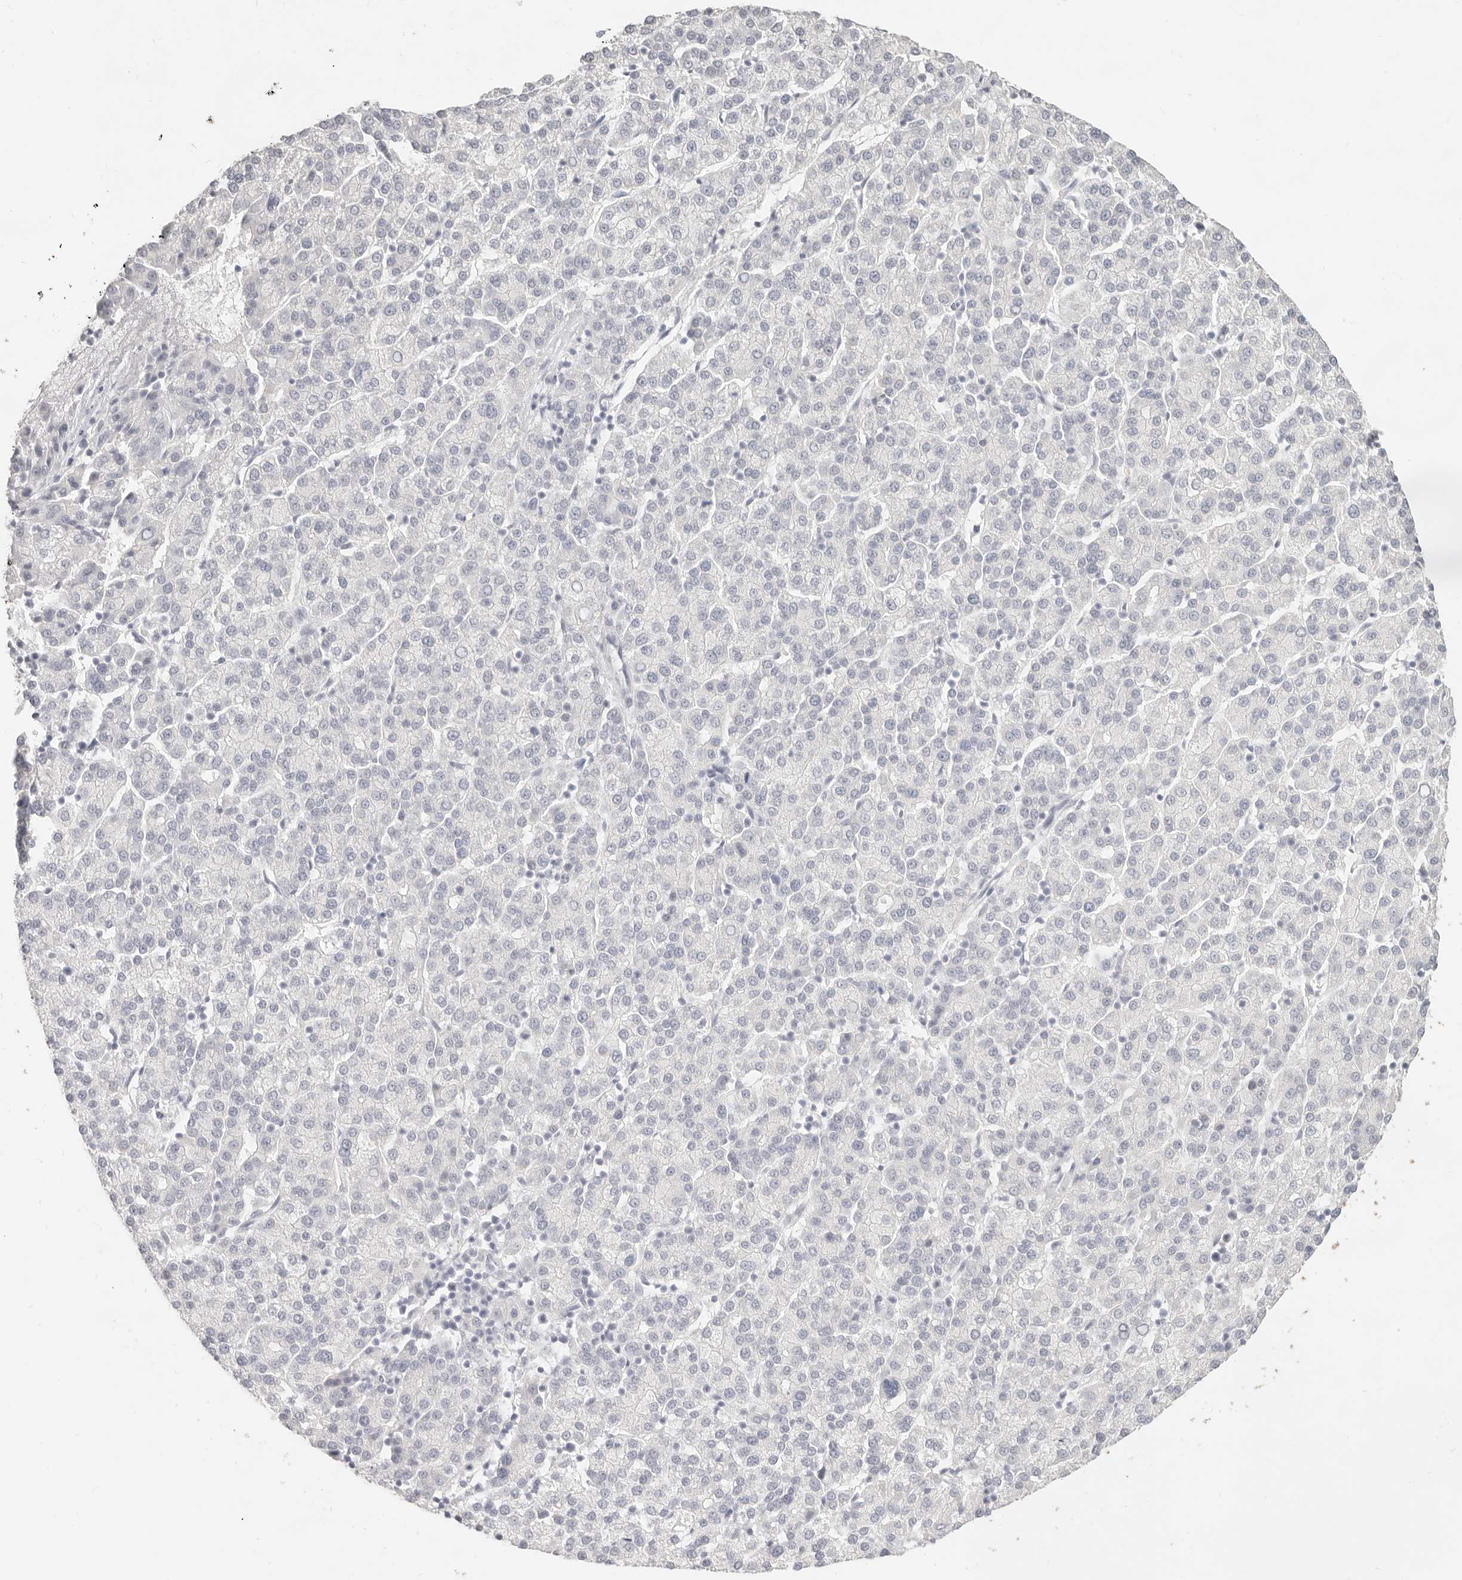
{"staining": {"intensity": "negative", "quantity": "none", "location": "none"}, "tissue": "liver cancer", "cell_type": "Tumor cells", "image_type": "cancer", "snomed": [{"axis": "morphology", "description": "Carcinoma, Hepatocellular, NOS"}, {"axis": "topography", "description": "Liver"}], "caption": "The IHC histopathology image has no significant staining in tumor cells of liver cancer (hepatocellular carcinoma) tissue. Brightfield microscopy of immunohistochemistry stained with DAB (3,3'-diaminobenzidine) (brown) and hematoxylin (blue), captured at high magnification.", "gene": "EPCAM", "patient": {"sex": "female", "age": 58}}